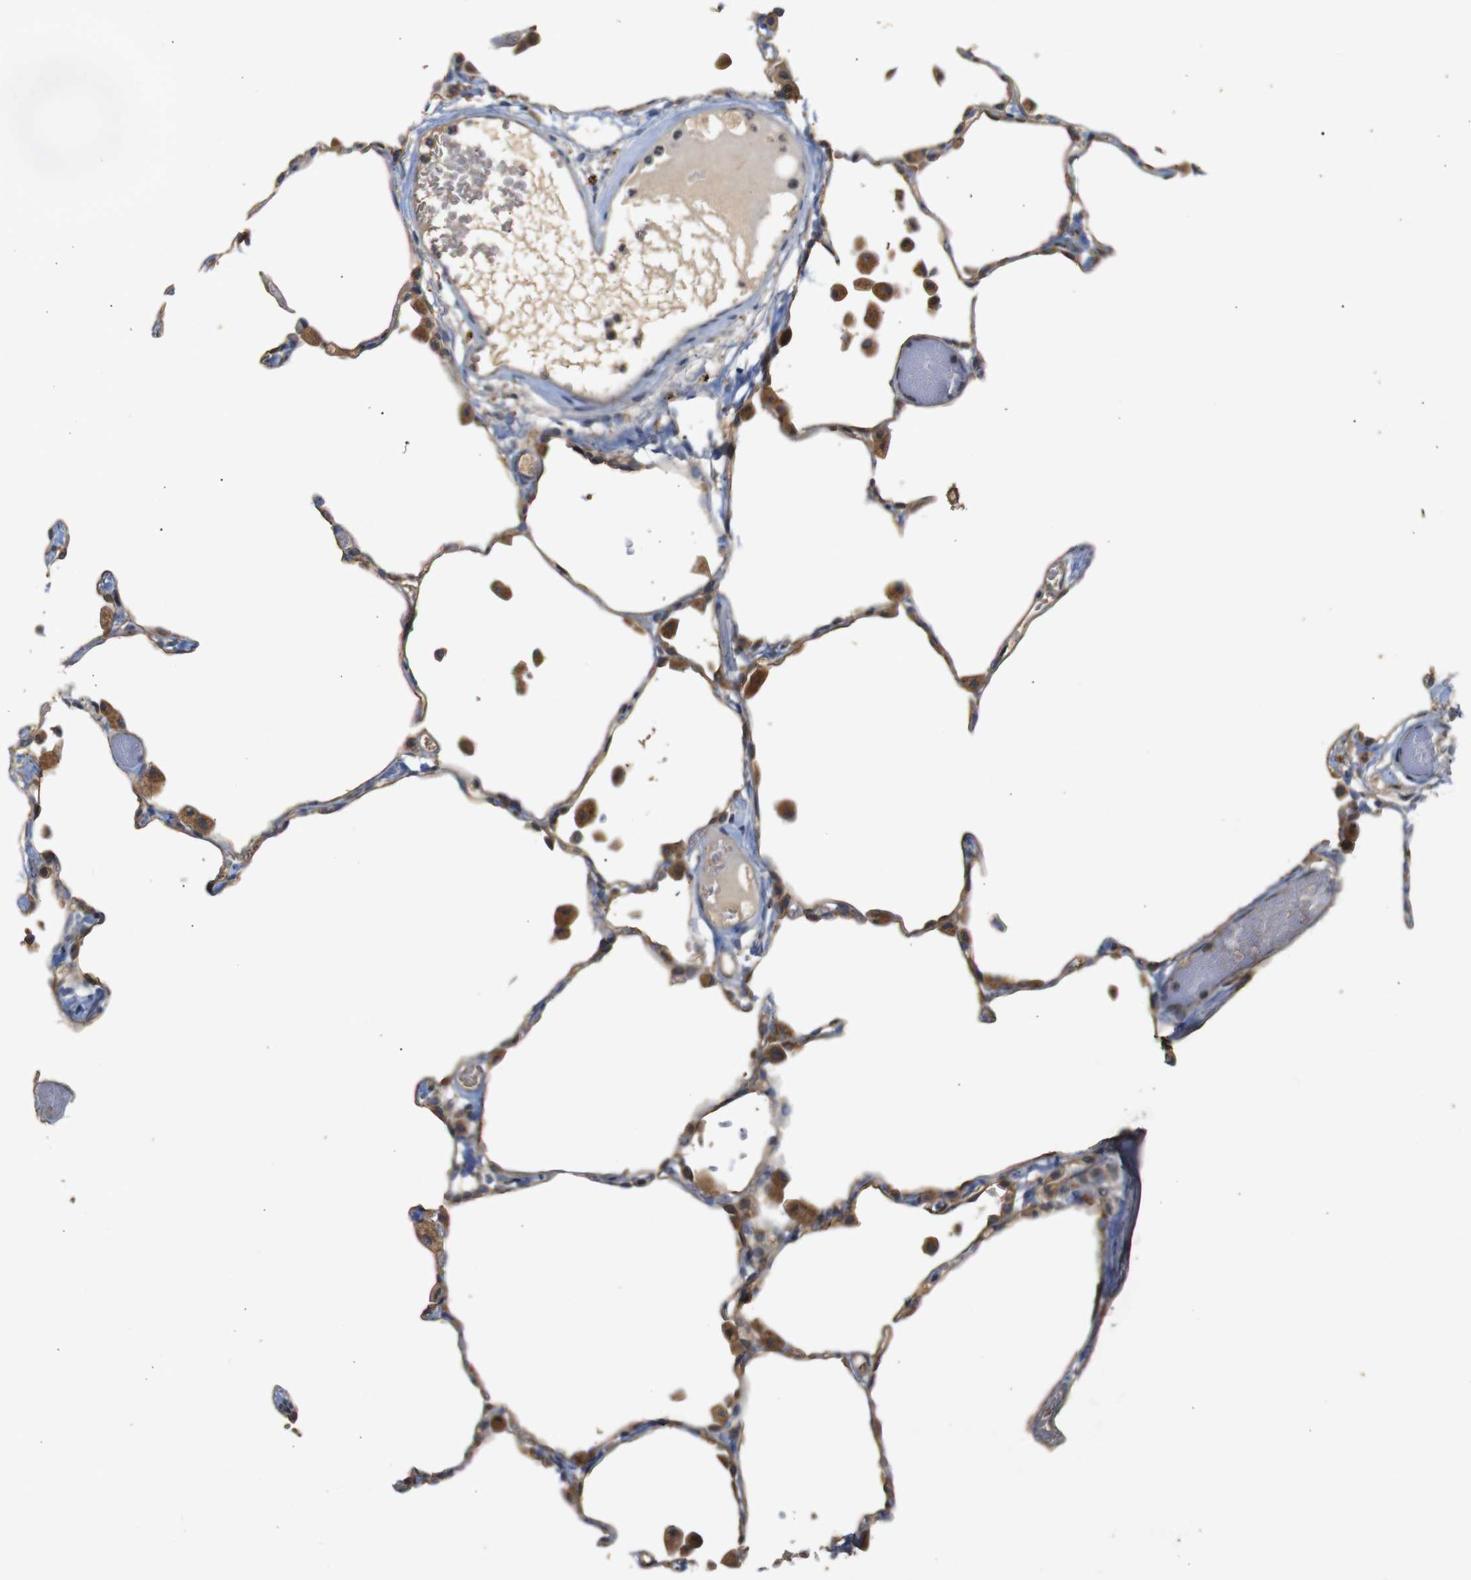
{"staining": {"intensity": "moderate", "quantity": "25%-75%", "location": "cytoplasmic/membranous"}, "tissue": "lung", "cell_type": "Alveolar cells", "image_type": "normal", "snomed": [{"axis": "morphology", "description": "Normal tissue, NOS"}, {"axis": "topography", "description": "Lung"}], "caption": "Immunohistochemistry (IHC) histopathology image of benign lung stained for a protein (brown), which shows medium levels of moderate cytoplasmic/membranous positivity in approximately 25%-75% of alveolar cells.", "gene": "PTPN1", "patient": {"sex": "female", "age": 49}}